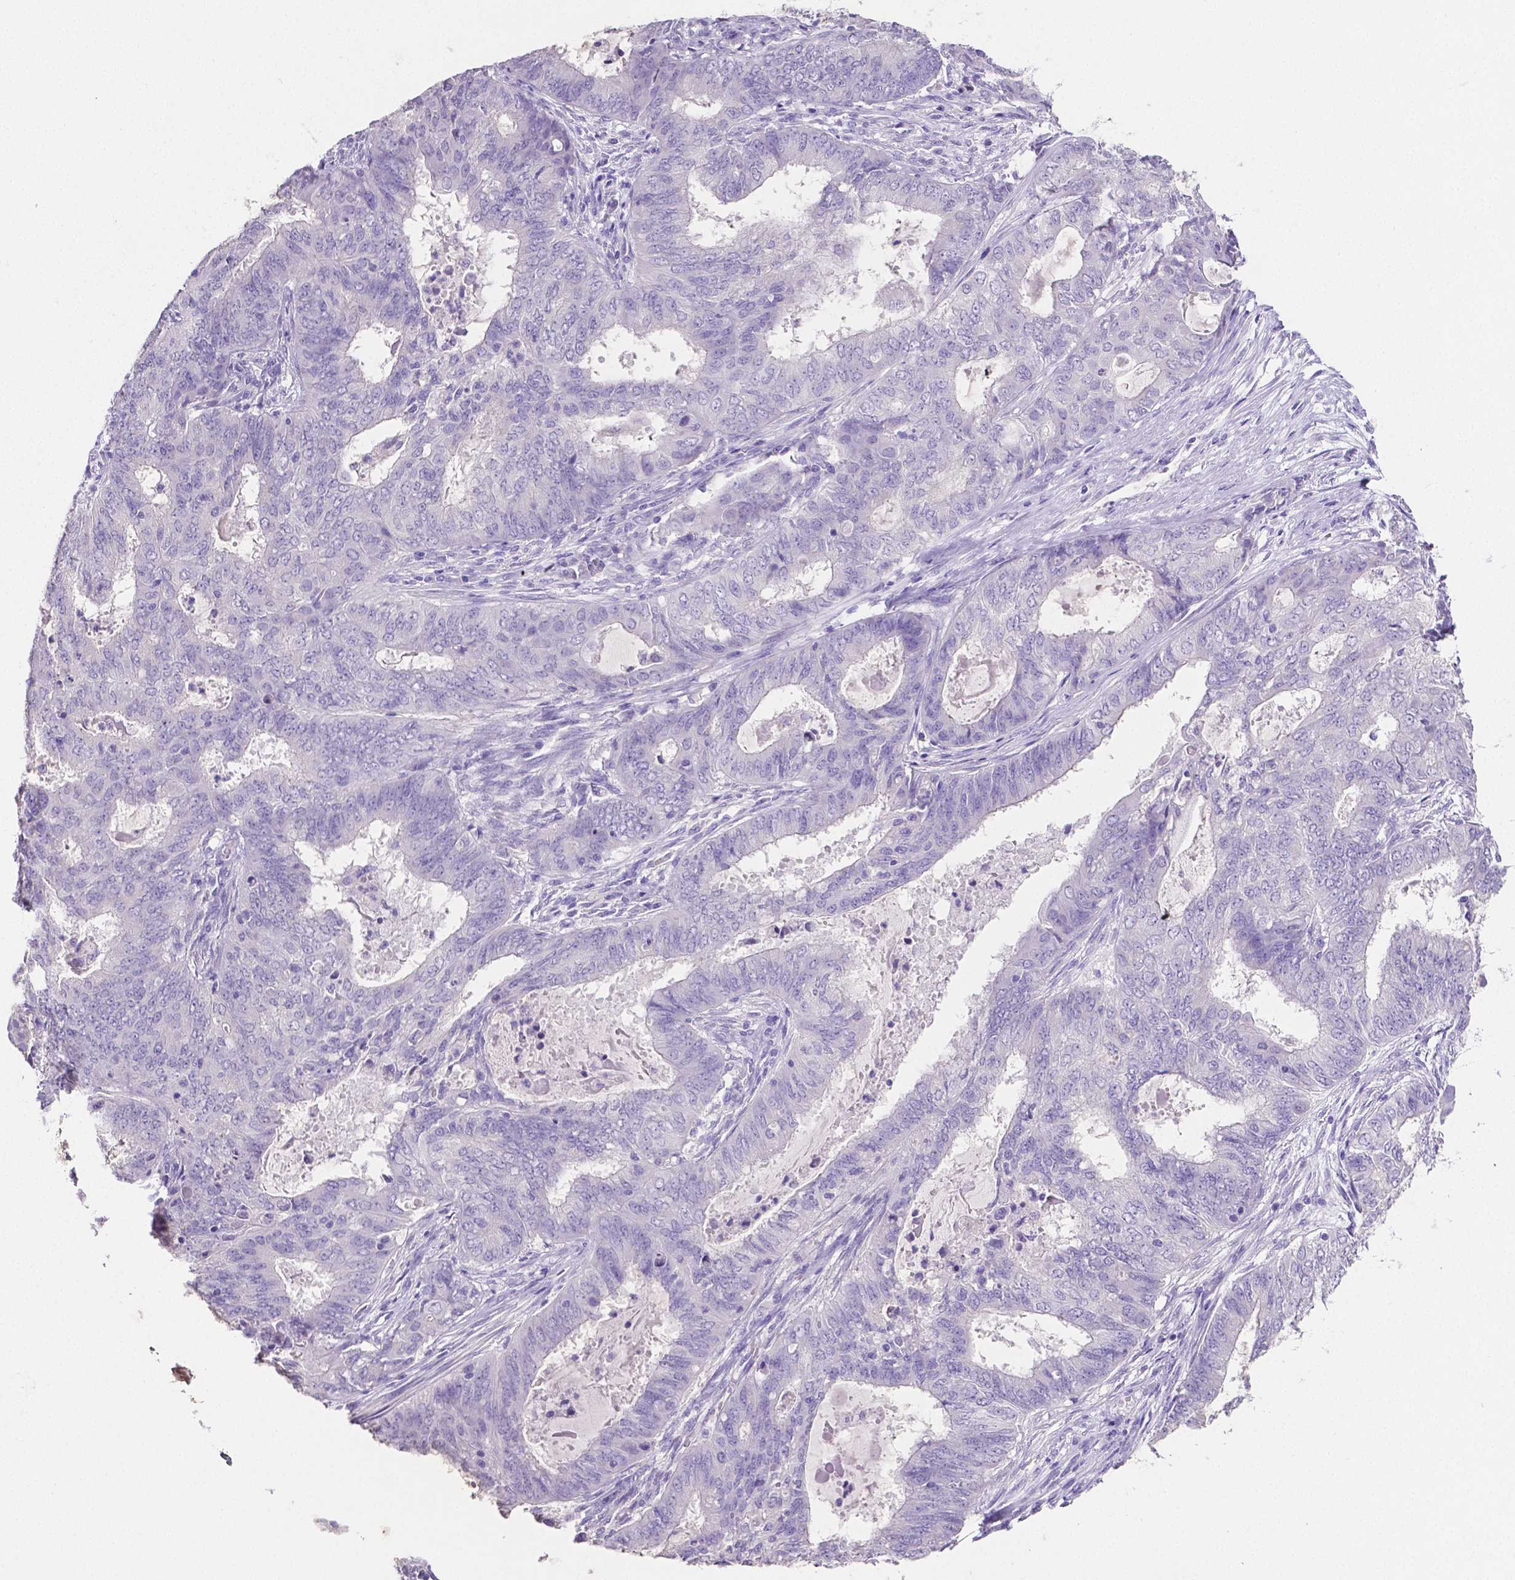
{"staining": {"intensity": "negative", "quantity": "none", "location": "none"}, "tissue": "endometrial cancer", "cell_type": "Tumor cells", "image_type": "cancer", "snomed": [{"axis": "morphology", "description": "Adenocarcinoma, NOS"}, {"axis": "topography", "description": "Endometrium"}], "caption": "Tumor cells show no significant positivity in endometrial cancer (adenocarcinoma). Brightfield microscopy of IHC stained with DAB (3,3'-diaminobenzidine) (brown) and hematoxylin (blue), captured at high magnification.", "gene": "SLC22A2", "patient": {"sex": "female", "age": 62}}